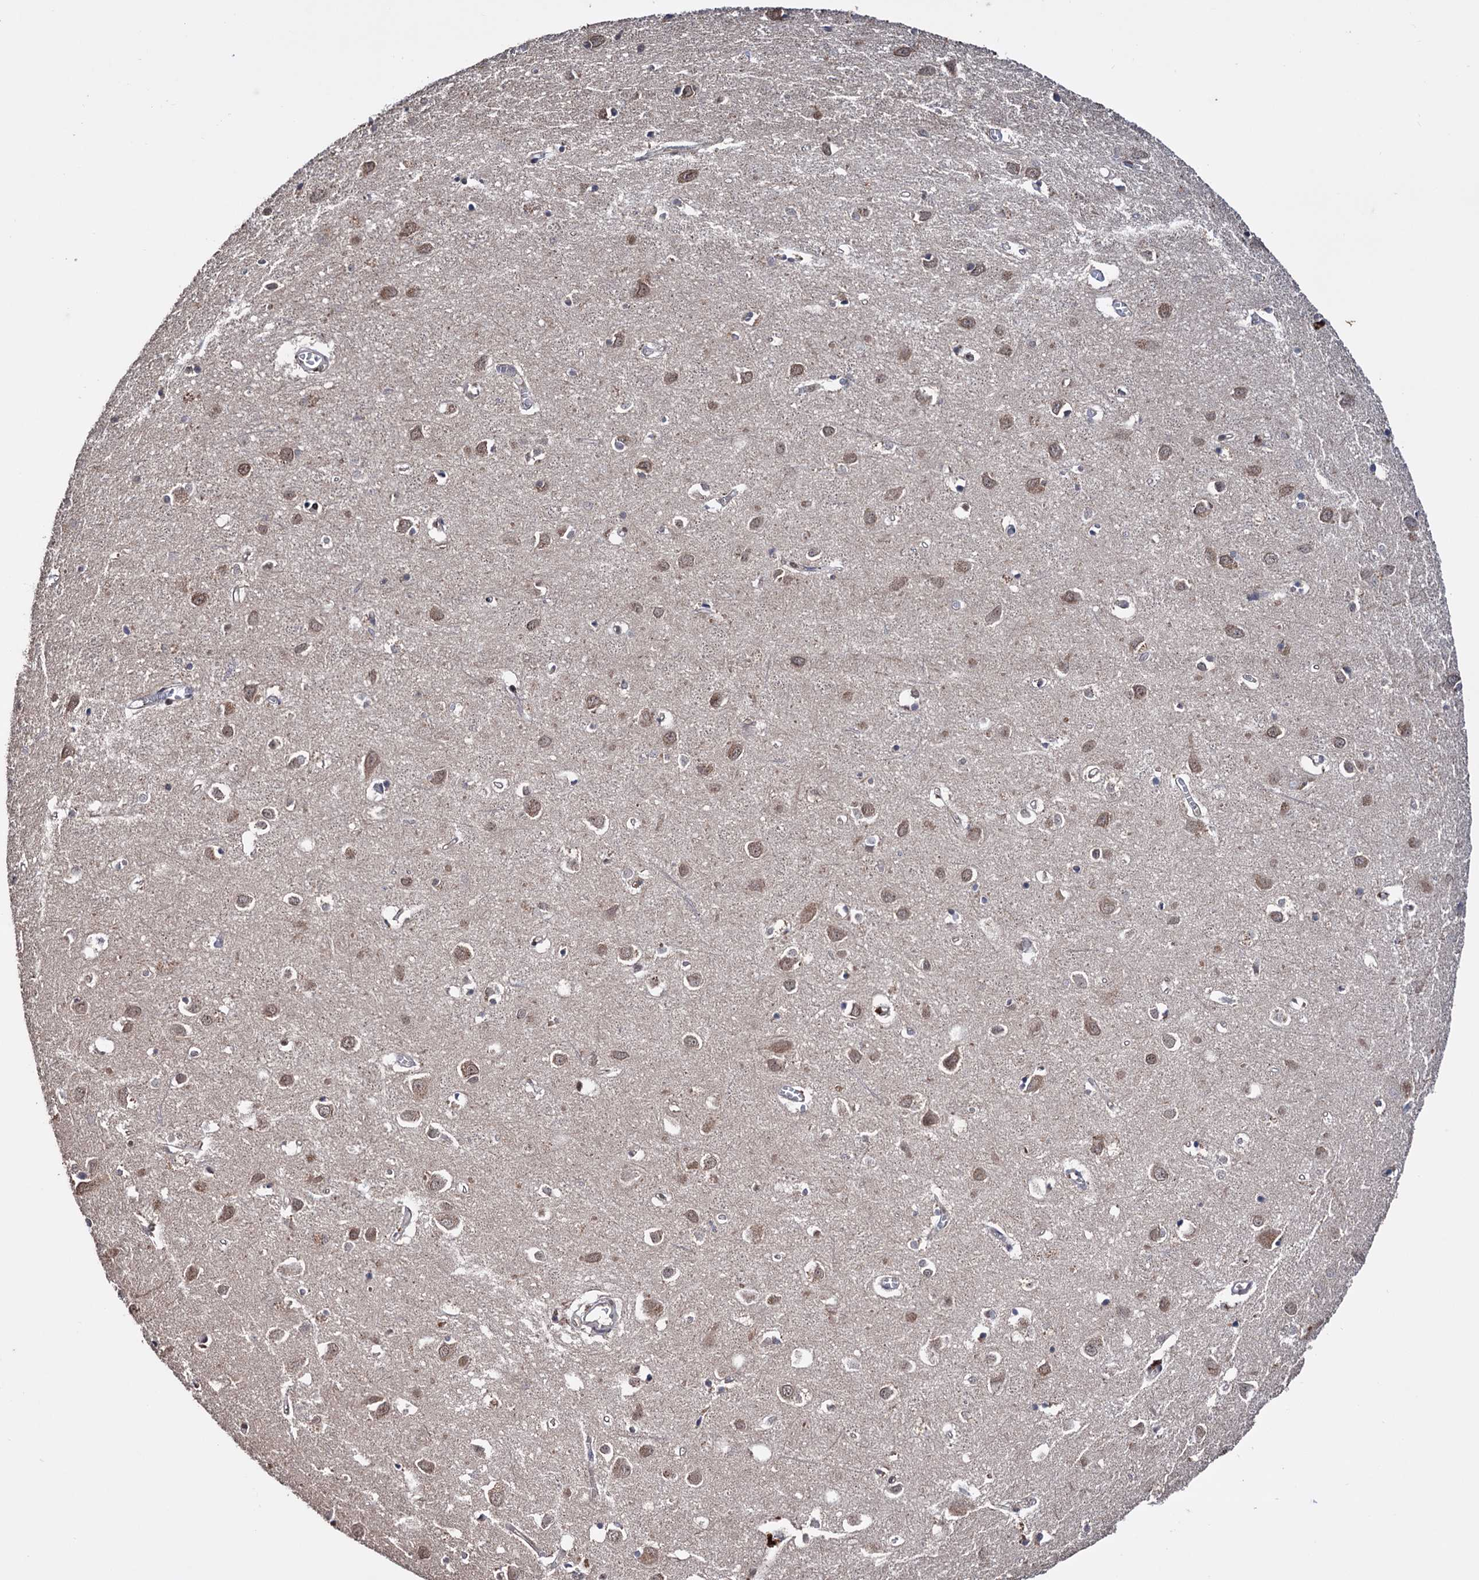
{"staining": {"intensity": "weak", "quantity": "25%-75%", "location": "nuclear"}, "tissue": "cerebral cortex", "cell_type": "Endothelial cells", "image_type": "normal", "snomed": [{"axis": "morphology", "description": "Normal tissue, NOS"}, {"axis": "topography", "description": "Cerebral cortex"}], "caption": "Unremarkable cerebral cortex exhibits weak nuclear positivity in about 25%-75% of endothelial cells The staining was performed using DAB, with brown indicating positive protein expression. Nuclei are stained blue with hematoxylin..", "gene": "KLF5", "patient": {"sex": "female", "age": 64}}